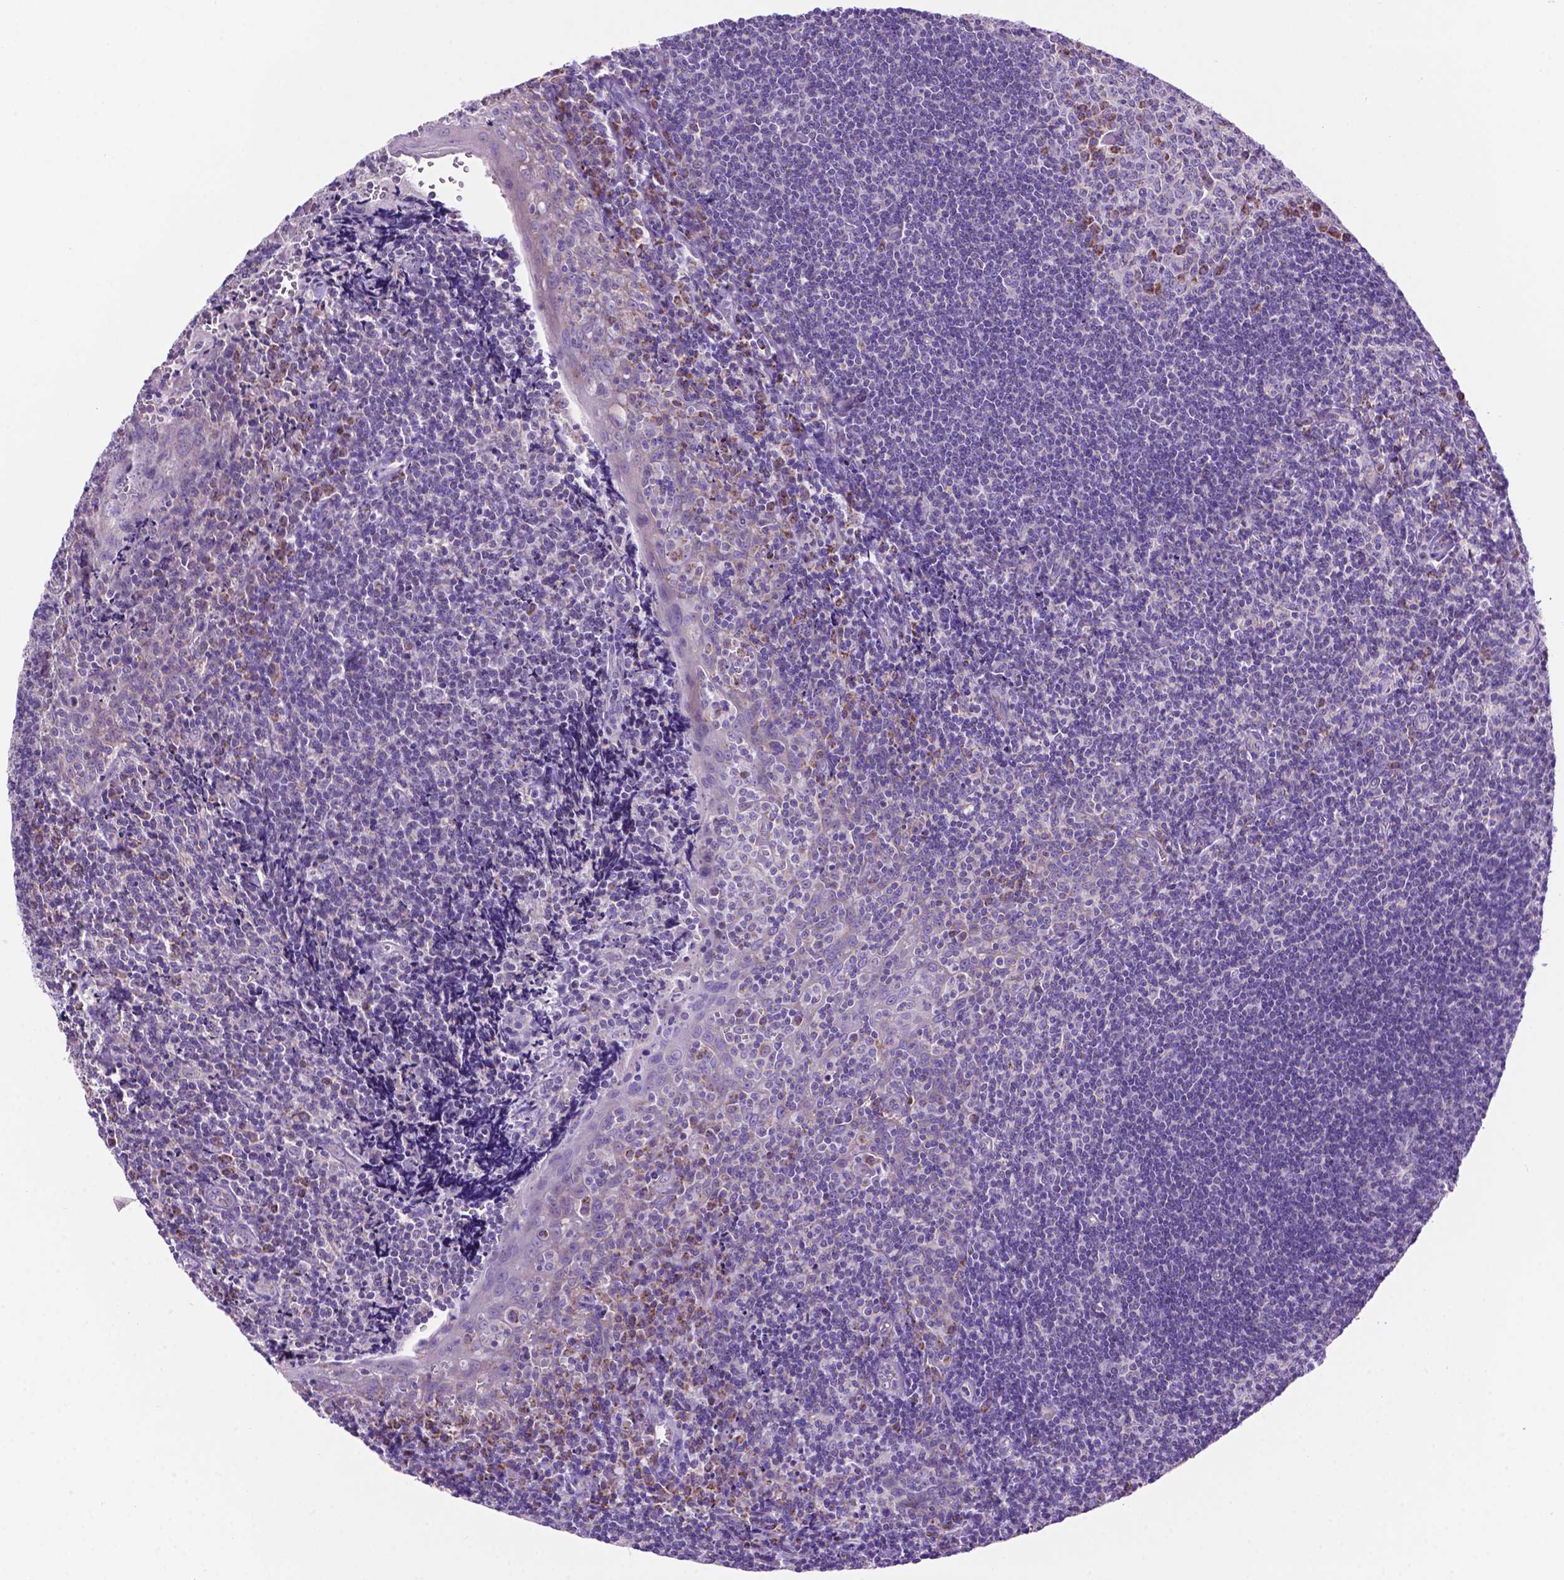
{"staining": {"intensity": "moderate", "quantity": "<25%", "location": "cytoplasmic/membranous"}, "tissue": "tonsil", "cell_type": "Germinal center cells", "image_type": "normal", "snomed": [{"axis": "morphology", "description": "Normal tissue, NOS"}, {"axis": "morphology", "description": "Inflammation, NOS"}, {"axis": "topography", "description": "Tonsil"}], "caption": "Immunohistochemistry (IHC) staining of unremarkable tonsil, which demonstrates low levels of moderate cytoplasmic/membranous positivity in about <25% of germinal center cells indicating moderate cytoplasmic/membranous protein positivity. The staining was performed using DAB (3,3'-diaminobenzidine) (brown) for protein detection and nuclei were counterstained in hematoxylin (blue).", "gene": "PHYHIP", "patient": {"sex": "female", "age": 31}}